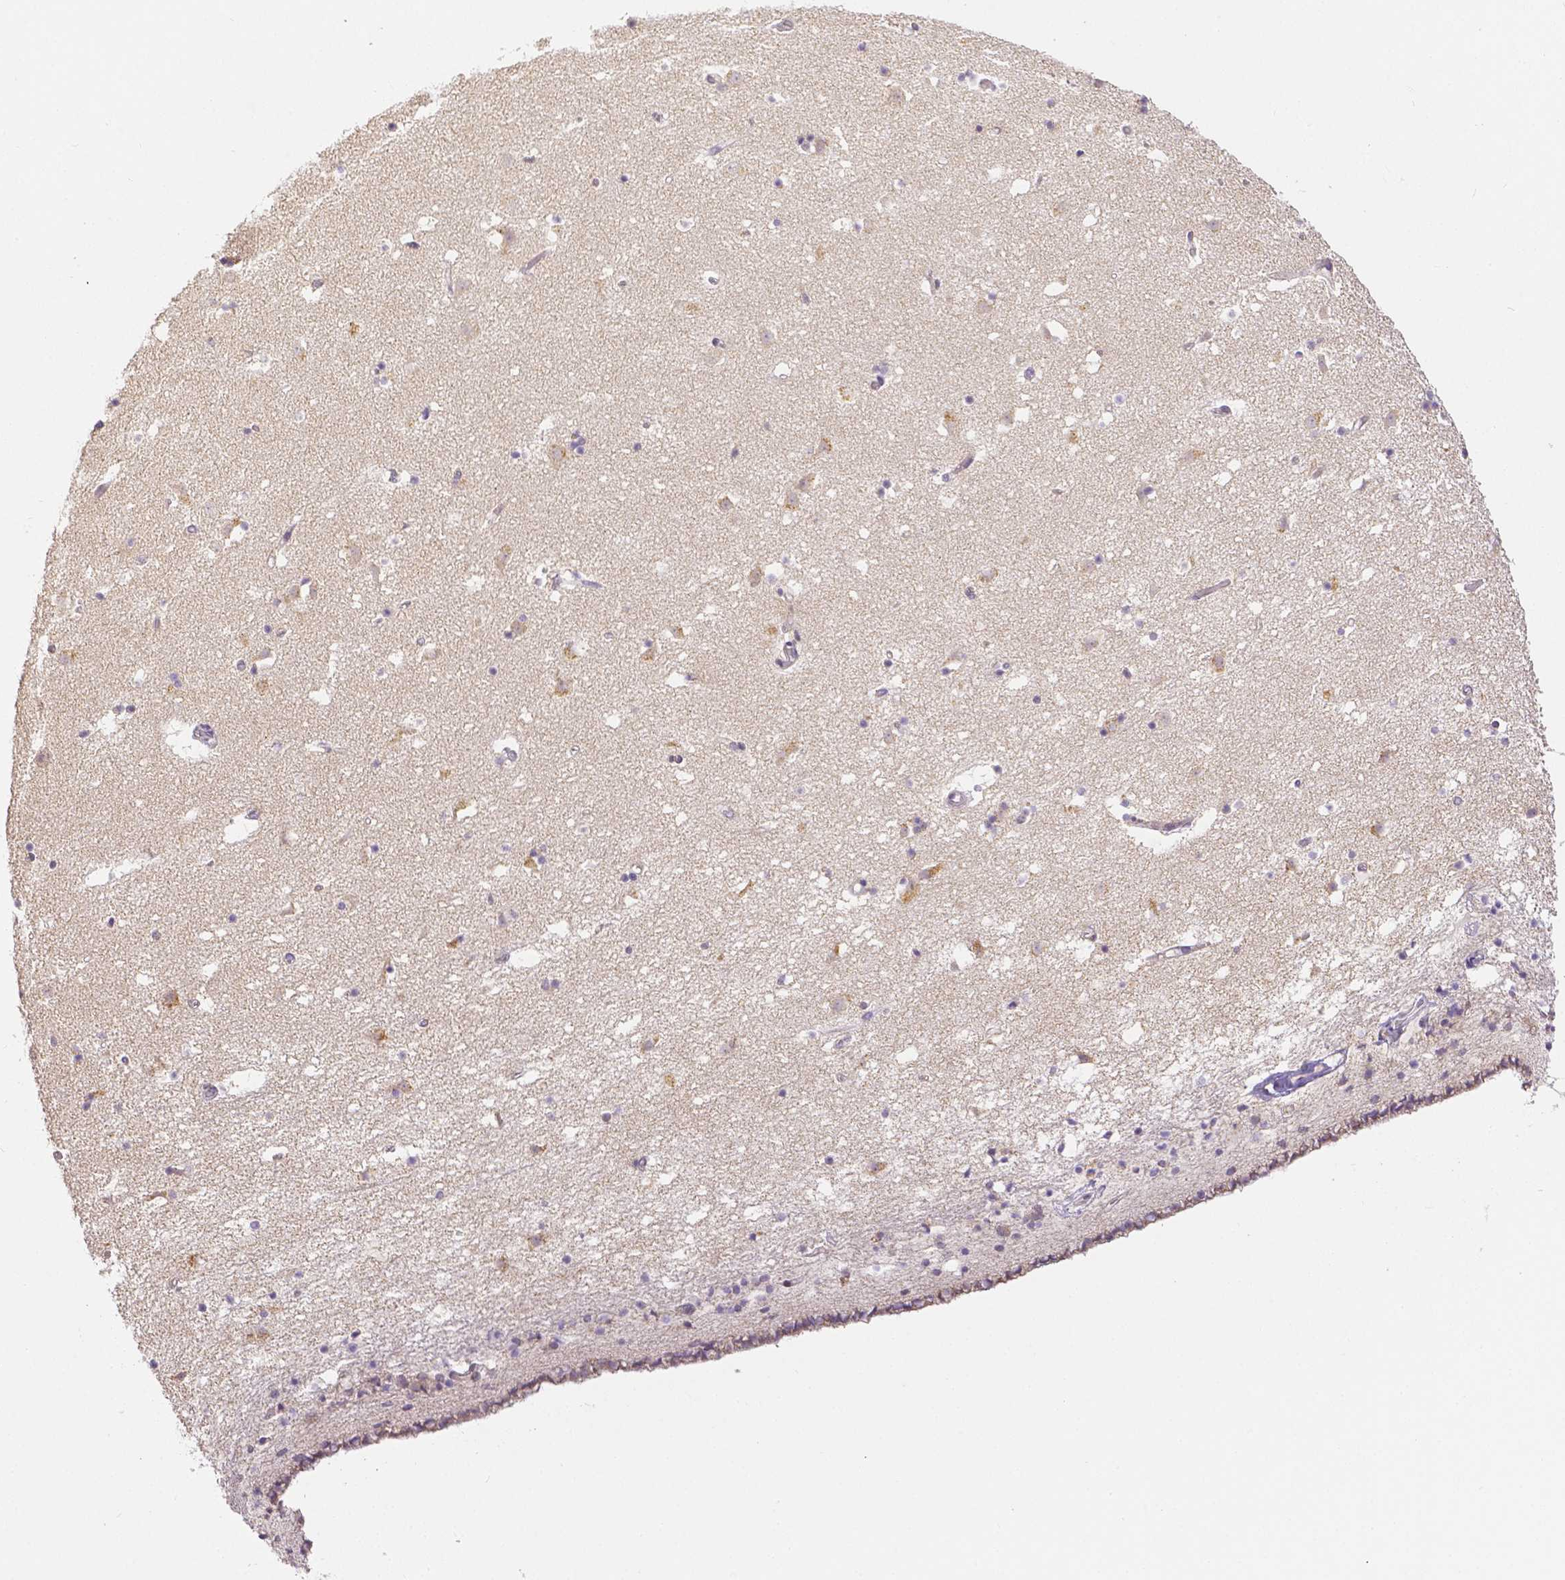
{"staining": {"intensity": "weak", "quantity": "<25%", "location": "cytoplasmic/membranous"}, "tissue": "caudate", "cell_type": "Glial cells", "image_type": "normal", "snomed": [{"axis": "morphology", "description": "Normal tissue, NOS"}, {"axis": "topography", "description": "Lateral ventricle wall"}], "caption": "High power microscopy photomicrograph of an immunohistochemistry (IHC) histopathology image of normal caudate, revealing no significant expression in glial cells.", "gene": "ZNF280B", "patient": {"sex": "female", "age": 42}}